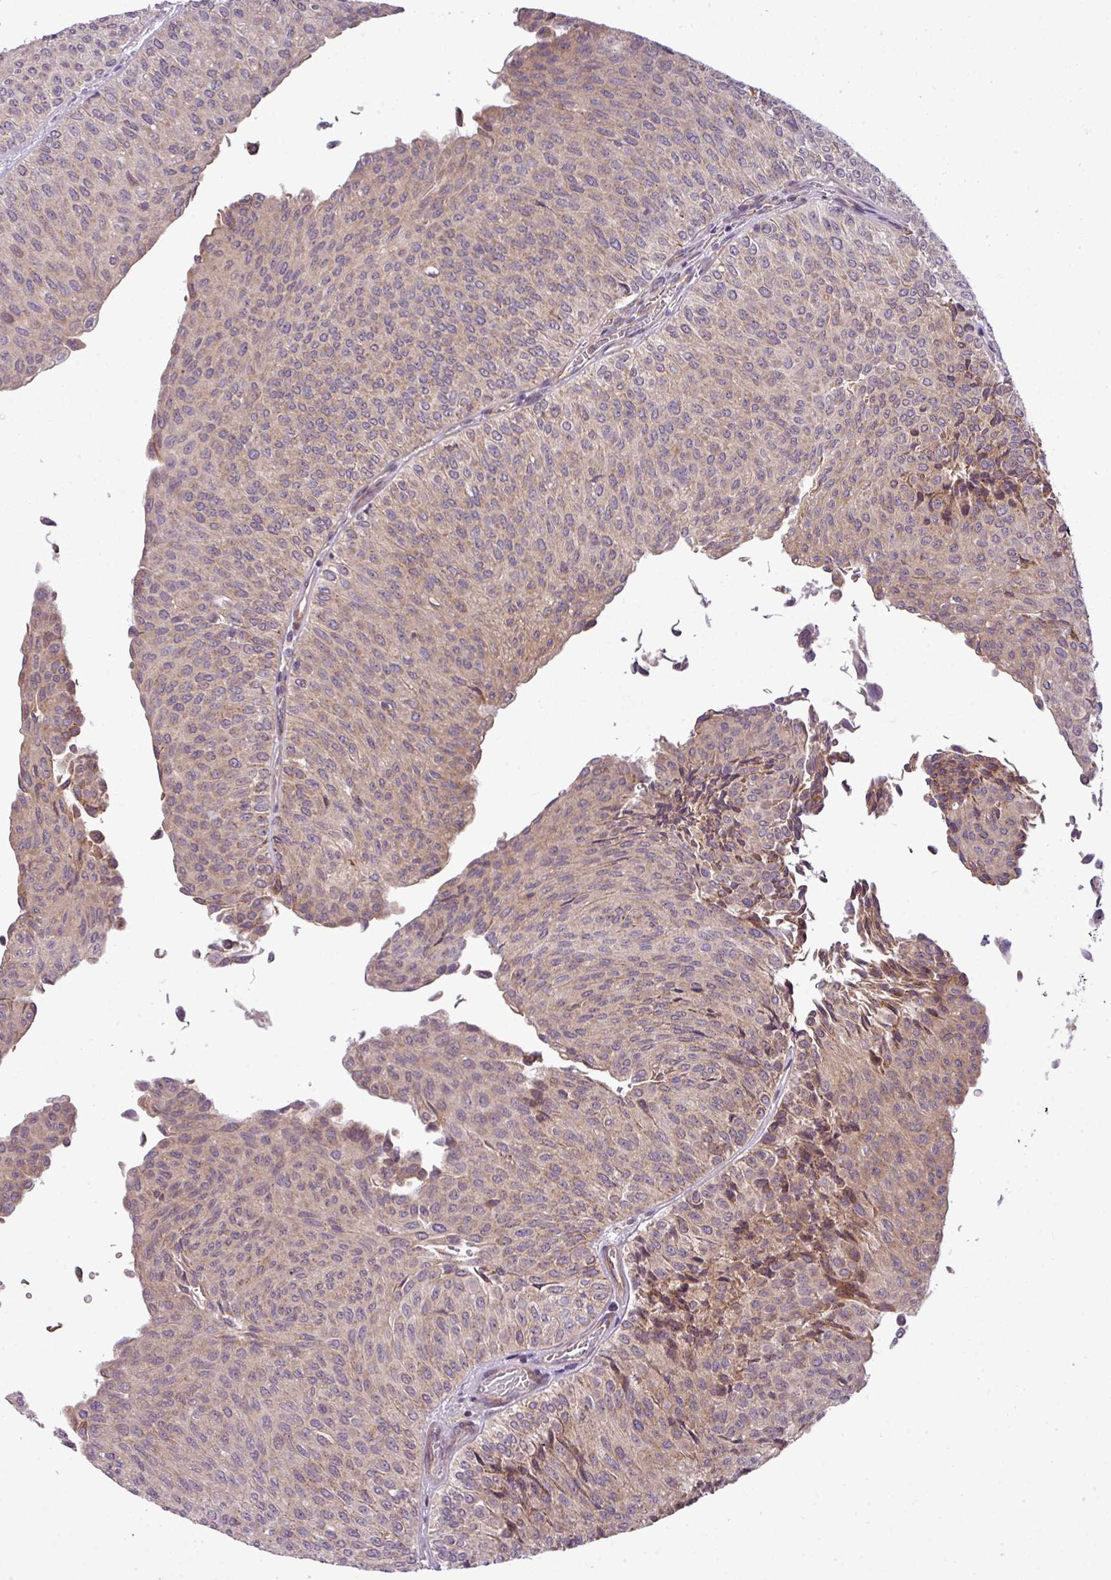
{"staining": {"intensity": "weak", "quantity": "25%-75%", "location": "cytoplasmic/membranous"}, "tissue": "urothelial cancer", "cell_type": "Tumor cells", "image_type": "cancer", "snomed": [{"axis": "morphology", "description": "Urothelial carcinoma, Low grade"}, {"axis": "topography", "description": "Urinary bladder"}], "caption": "IHC image of neoplastic tissue: human urothelial carcinoma (low-grade) stained using immunohistochemistry demonstrates low levels of weak protein expression localized specifically in the cytoplasmic/membranous of tumor cells, appearing as a cytoplasmic/membranous brown color.", "gene": "ZNF35", "patient": {"sex": "male", "age": 78}}